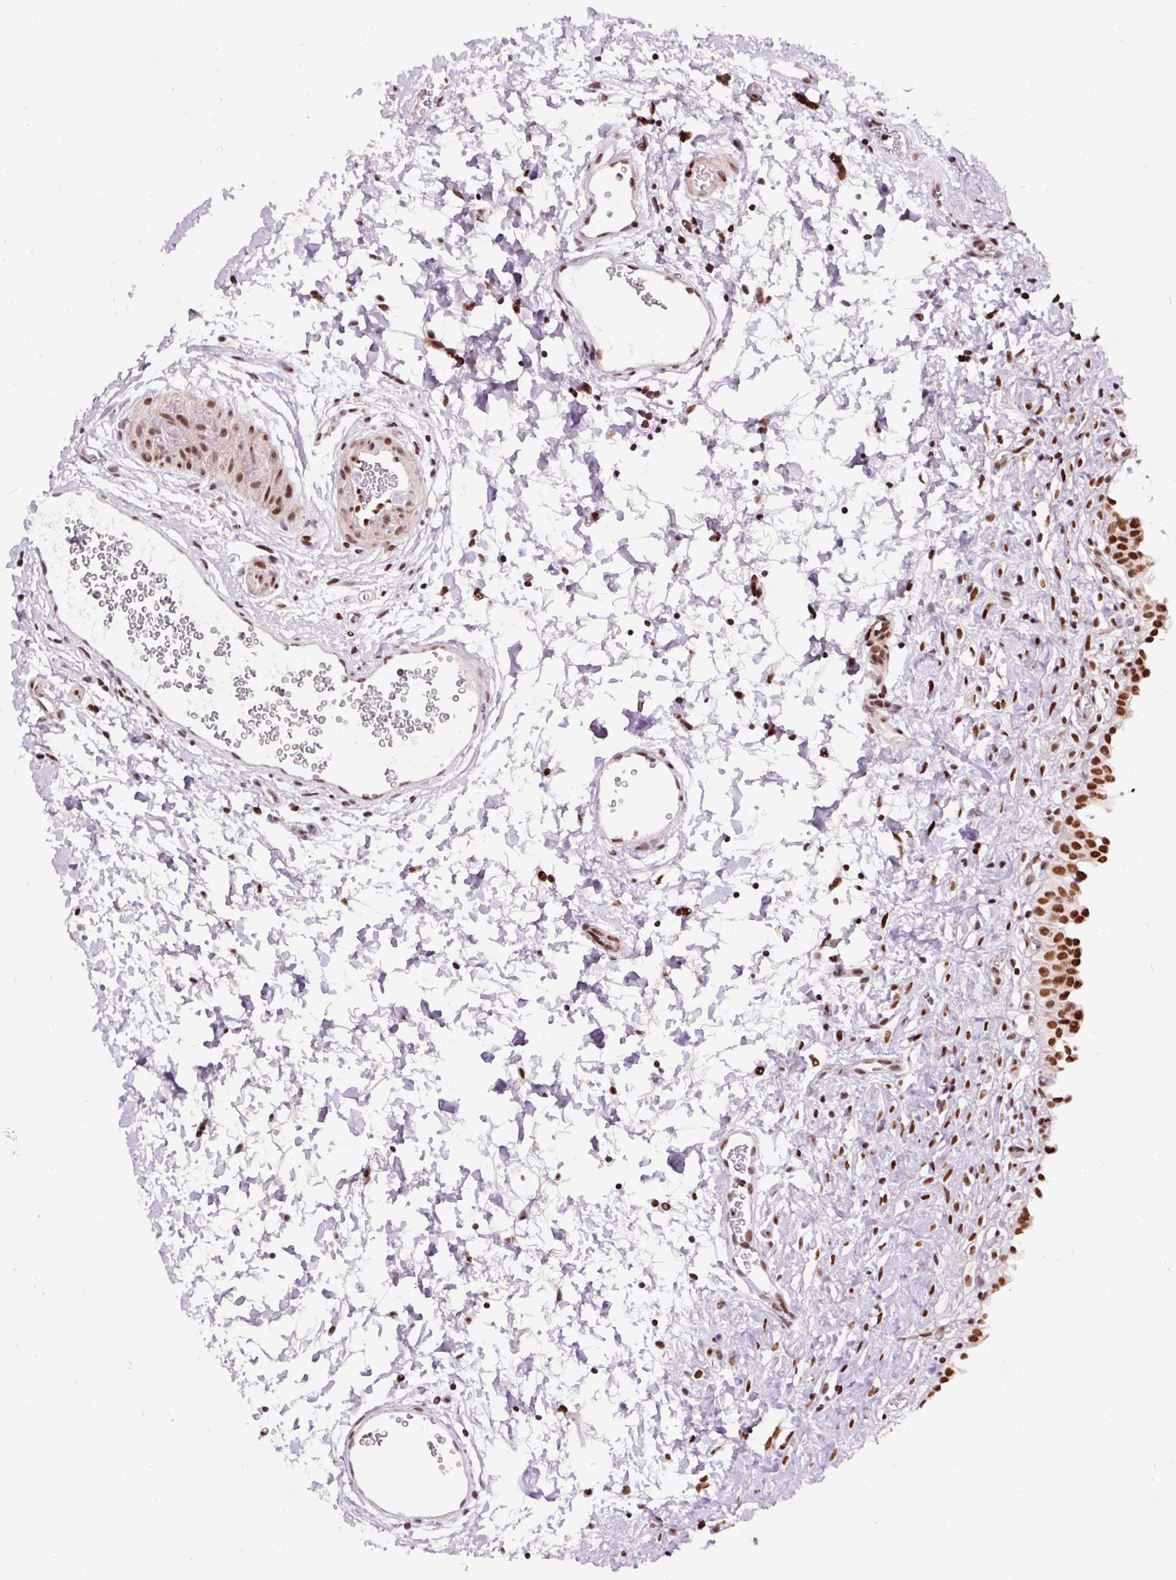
{"staining": {"intensity": "strong", "quantity": ">75%", "location": "nuclear"}, "tissue": "urinary bladder", "cell_type": "Urothelial cells", "image_type": "normal", "snomed": [{"axis": "morphology", "description": "Normal tissue, NOS"}, {"axis": "topography", "description": "Urinary bladder"}], "caption": "Urothelial cells show high levels of strong nuclear positivity in about >75% of cells in unremarkable urinary bladder. The protein of interest is shown in brown color, while the nuclei are stained blue.", "gene": "HNRNPC", "patient": {"sex": "male", "age": 51}}